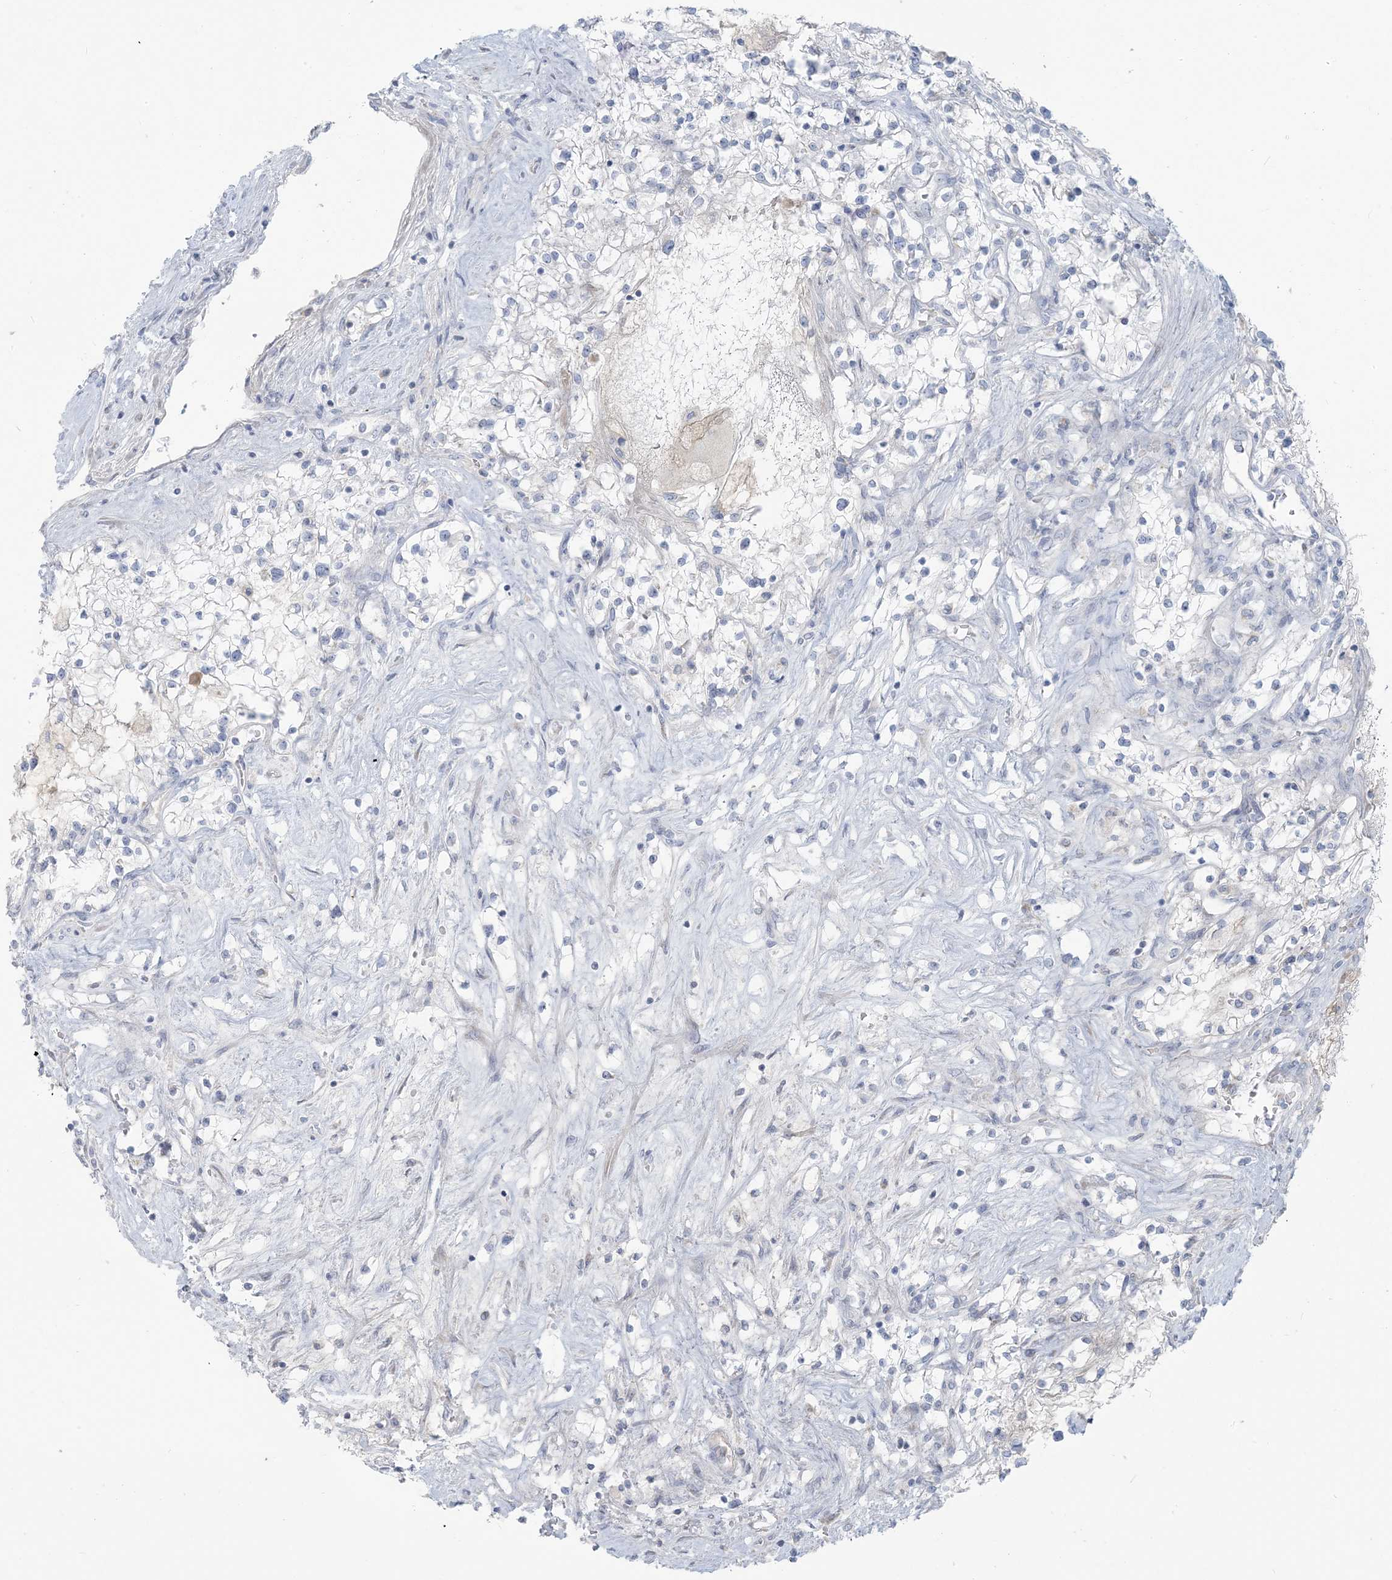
{"staining": {"intensity": "negative", "quantity": "none", "location": "none"}, "tissue": "renal cancer", "cell_type": "Tumor cells", "image_type": "cancer", "snomed": [{"axis": "morphology", "description": "Normal tissue, NOS"}, {"axis": "morphology", "description": "Adenocarcinoma, NOS"}, {"axis": "topography", "description": "Kidney"}], "caption": "Tumor cells are negative for protein expression in human adenocarcinoma (renal). The staining was performed using DAB (3,3'-diaminobenzidine) to visualize the protein expression in brown, while the nuclei were stained in blue with hematoxylin (Magnification: 20x).", "gene": "SCML1", "patient": {"sex": "male", "age": 68}}